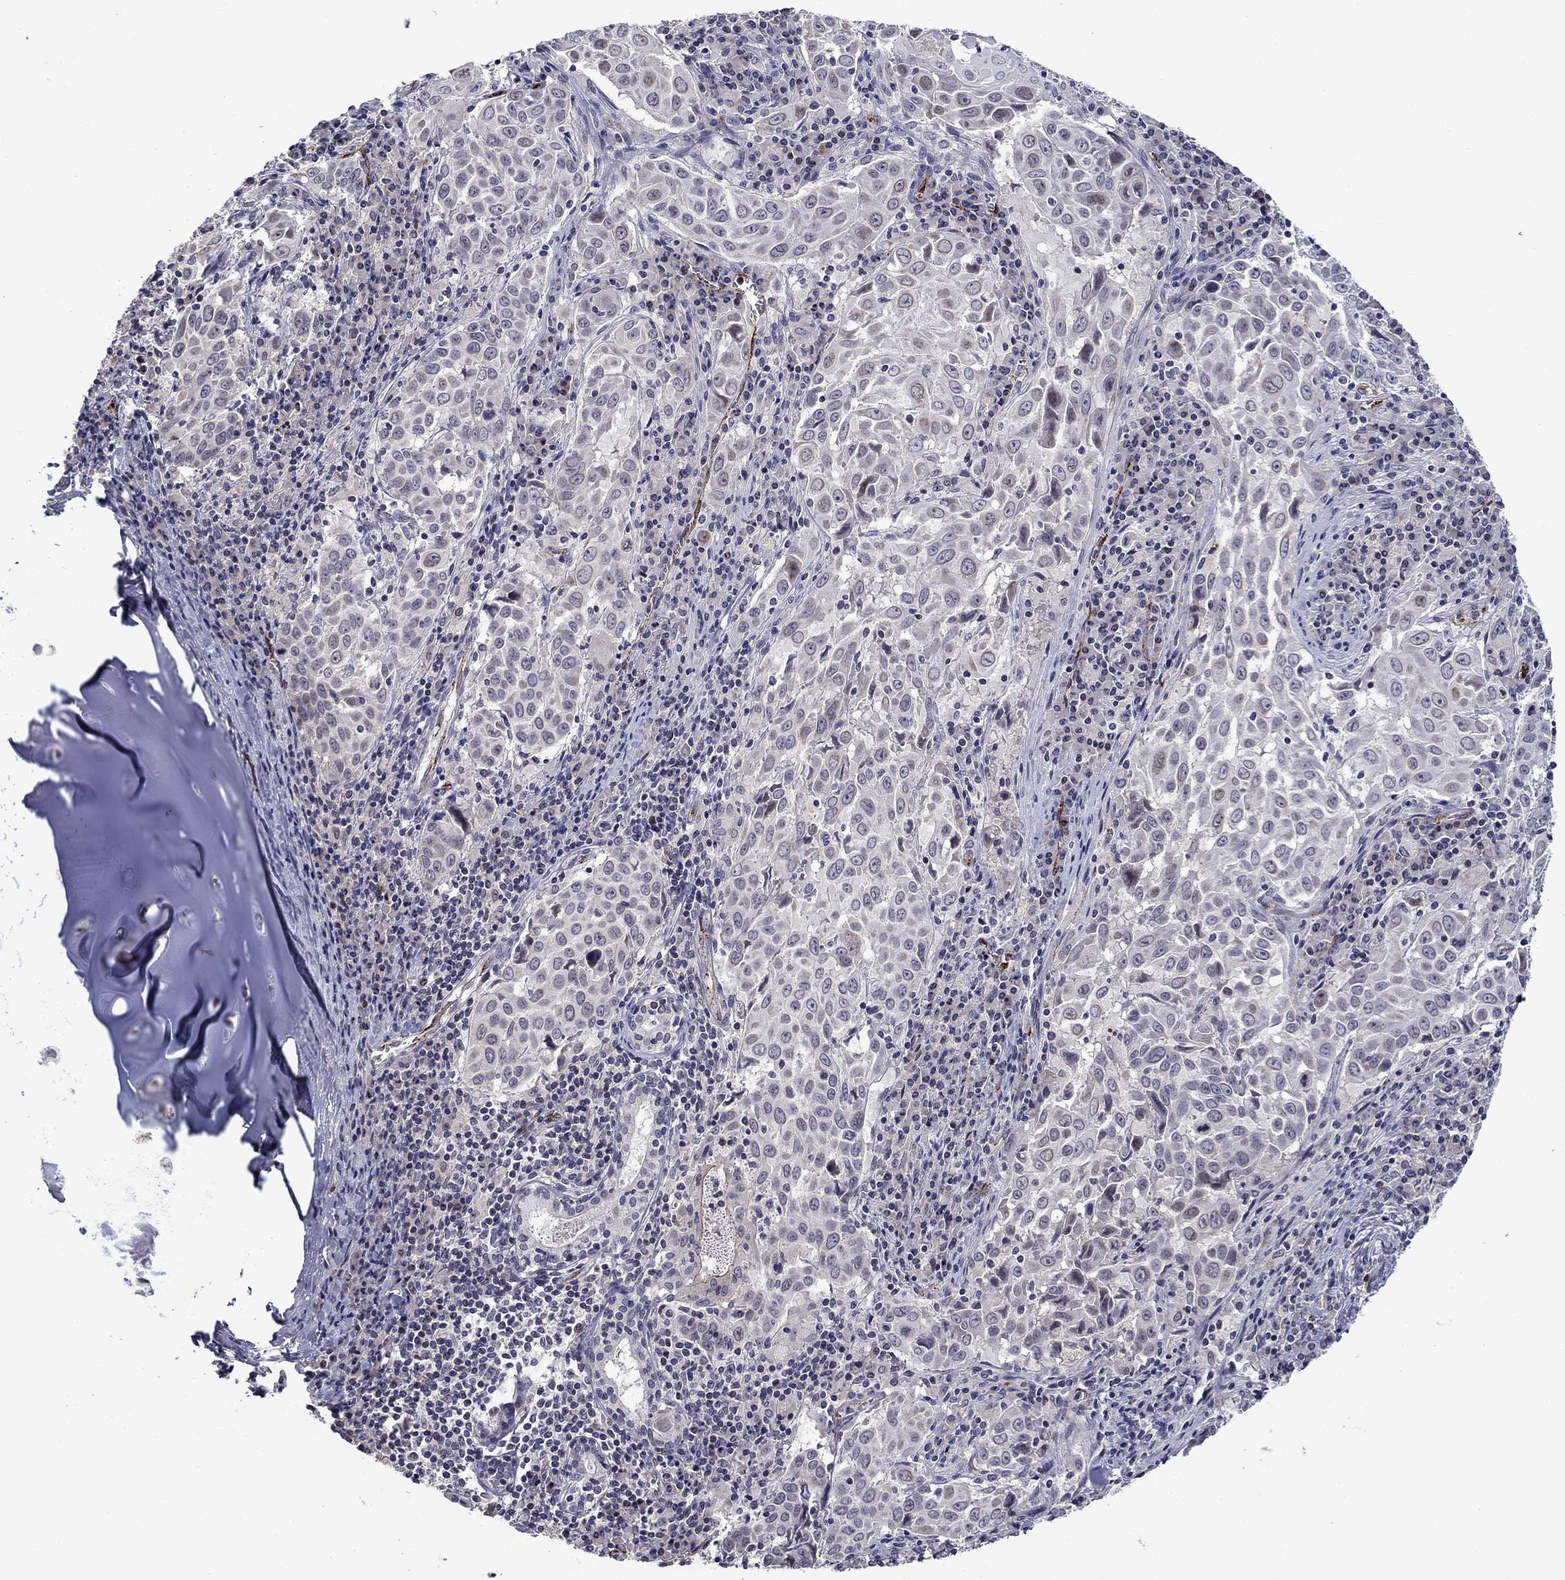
{"staining": {"intensity": "negative", "quantity": "none", "location": "none"}, "tissue": "lung cancer", "cell_type": "Tumor cells", "image_type": "cancer", "snomed": [{"axis": "morphology", "description": "Squamous cell carcinoma, NOS"}, {"axis": "topography", "description": "Lung"}], "caption": "Immunohistochemical staining of human lung cancer displays no significant positivity in tumor cells.", "gene": "SLITRK1", "patient": {"sex": "male", "age": 57}}